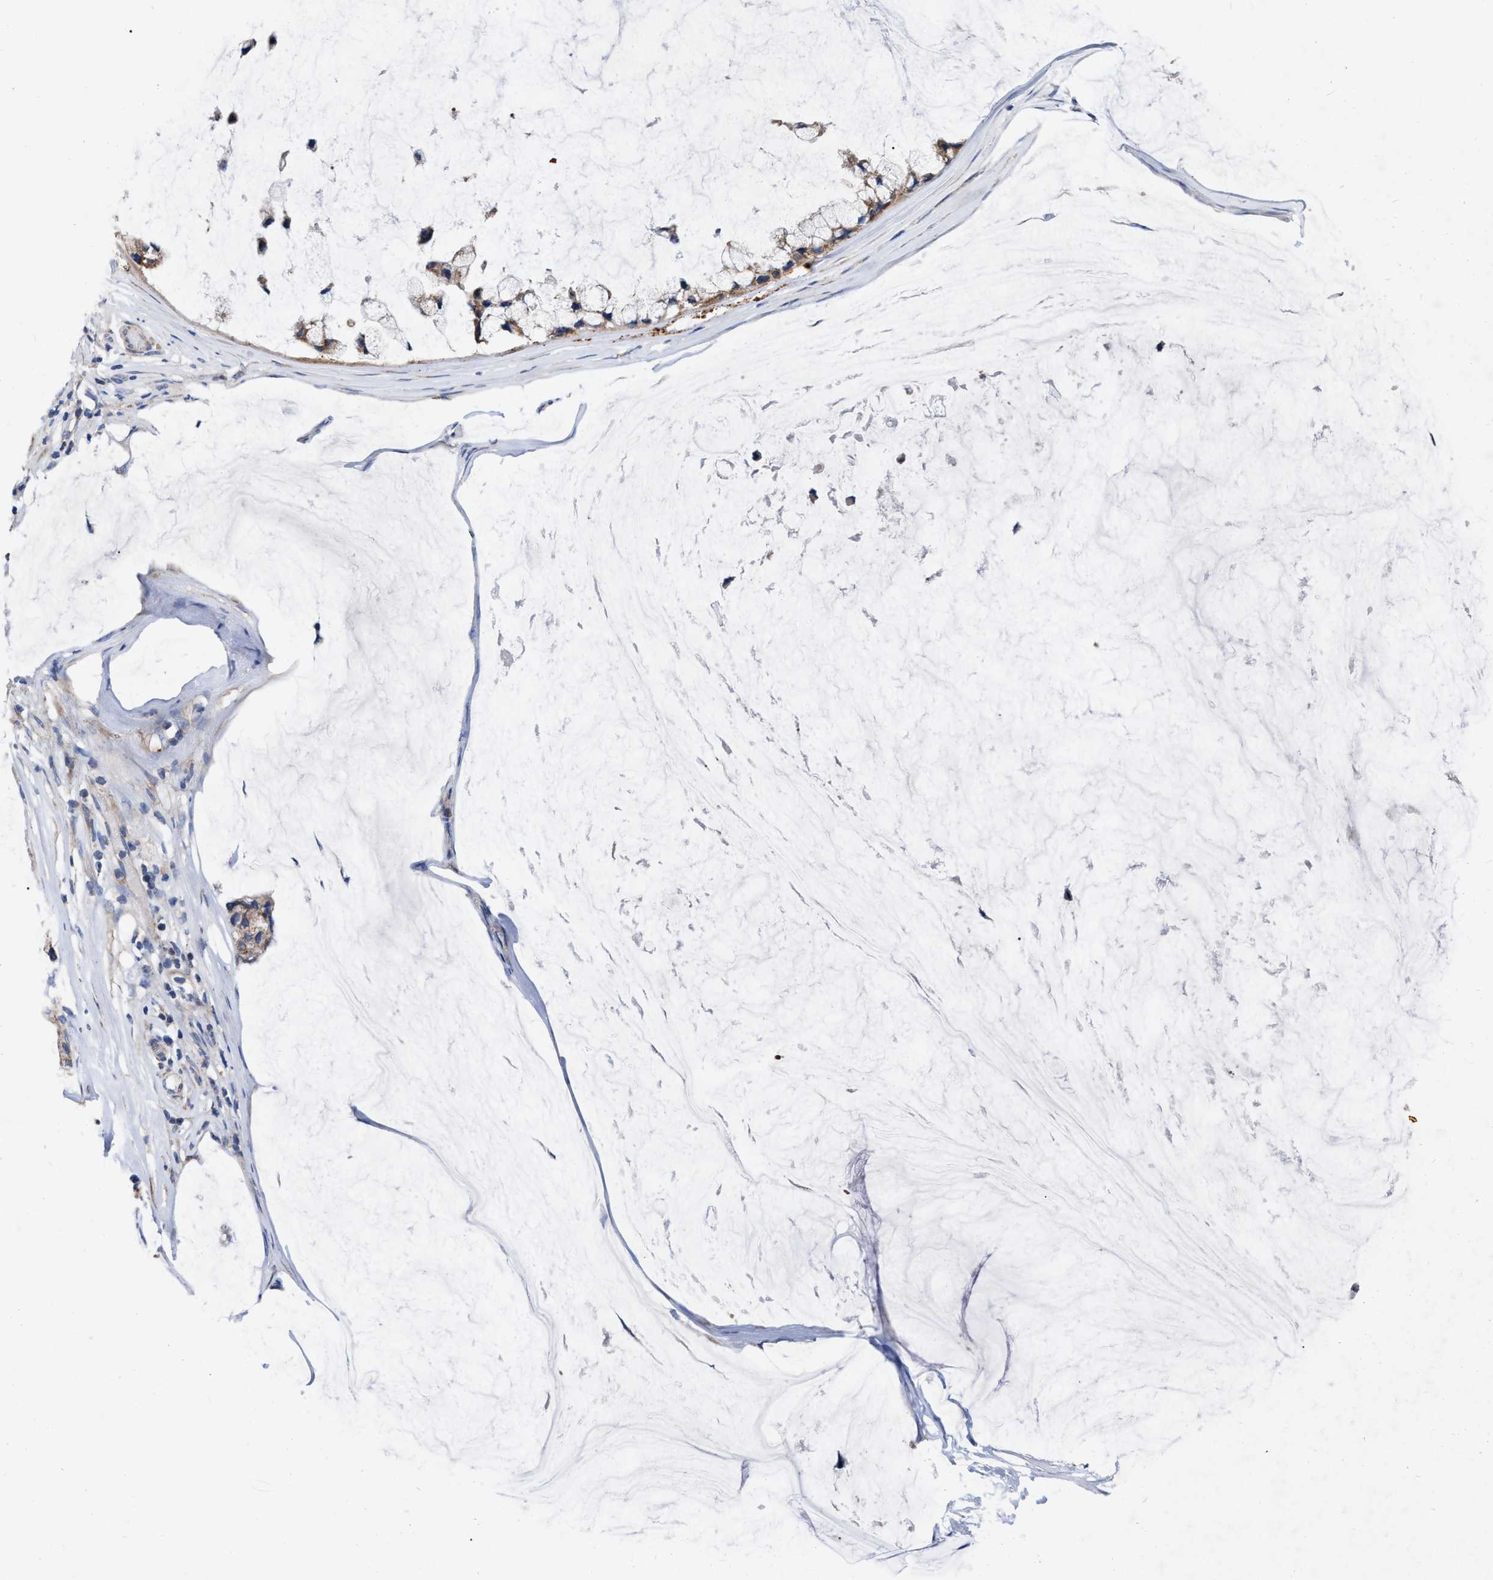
{"staining": {"intensity": "moderate", "quantity": ">75%", "location": "cytoplasmic/membranous"}, "tissue": "ovarian cancer", "cell_type": "Tumor cells", "image_type": "cancer", "snomed": [{"axis": "morphology", "description": "Cystadenocarcinoma, mucinous, NOS"}, {"axis": "topography", "description": "Ovary"}], "caption": "Human ovarian mucinous cystadenocarcinoma stained with a brown dye exhibits moderate cytoplasmic/membranous positive staining in about >75% of tumor cells.", "gene": "CDKN2C", "patient": {"sex": "female", "age": 39}}